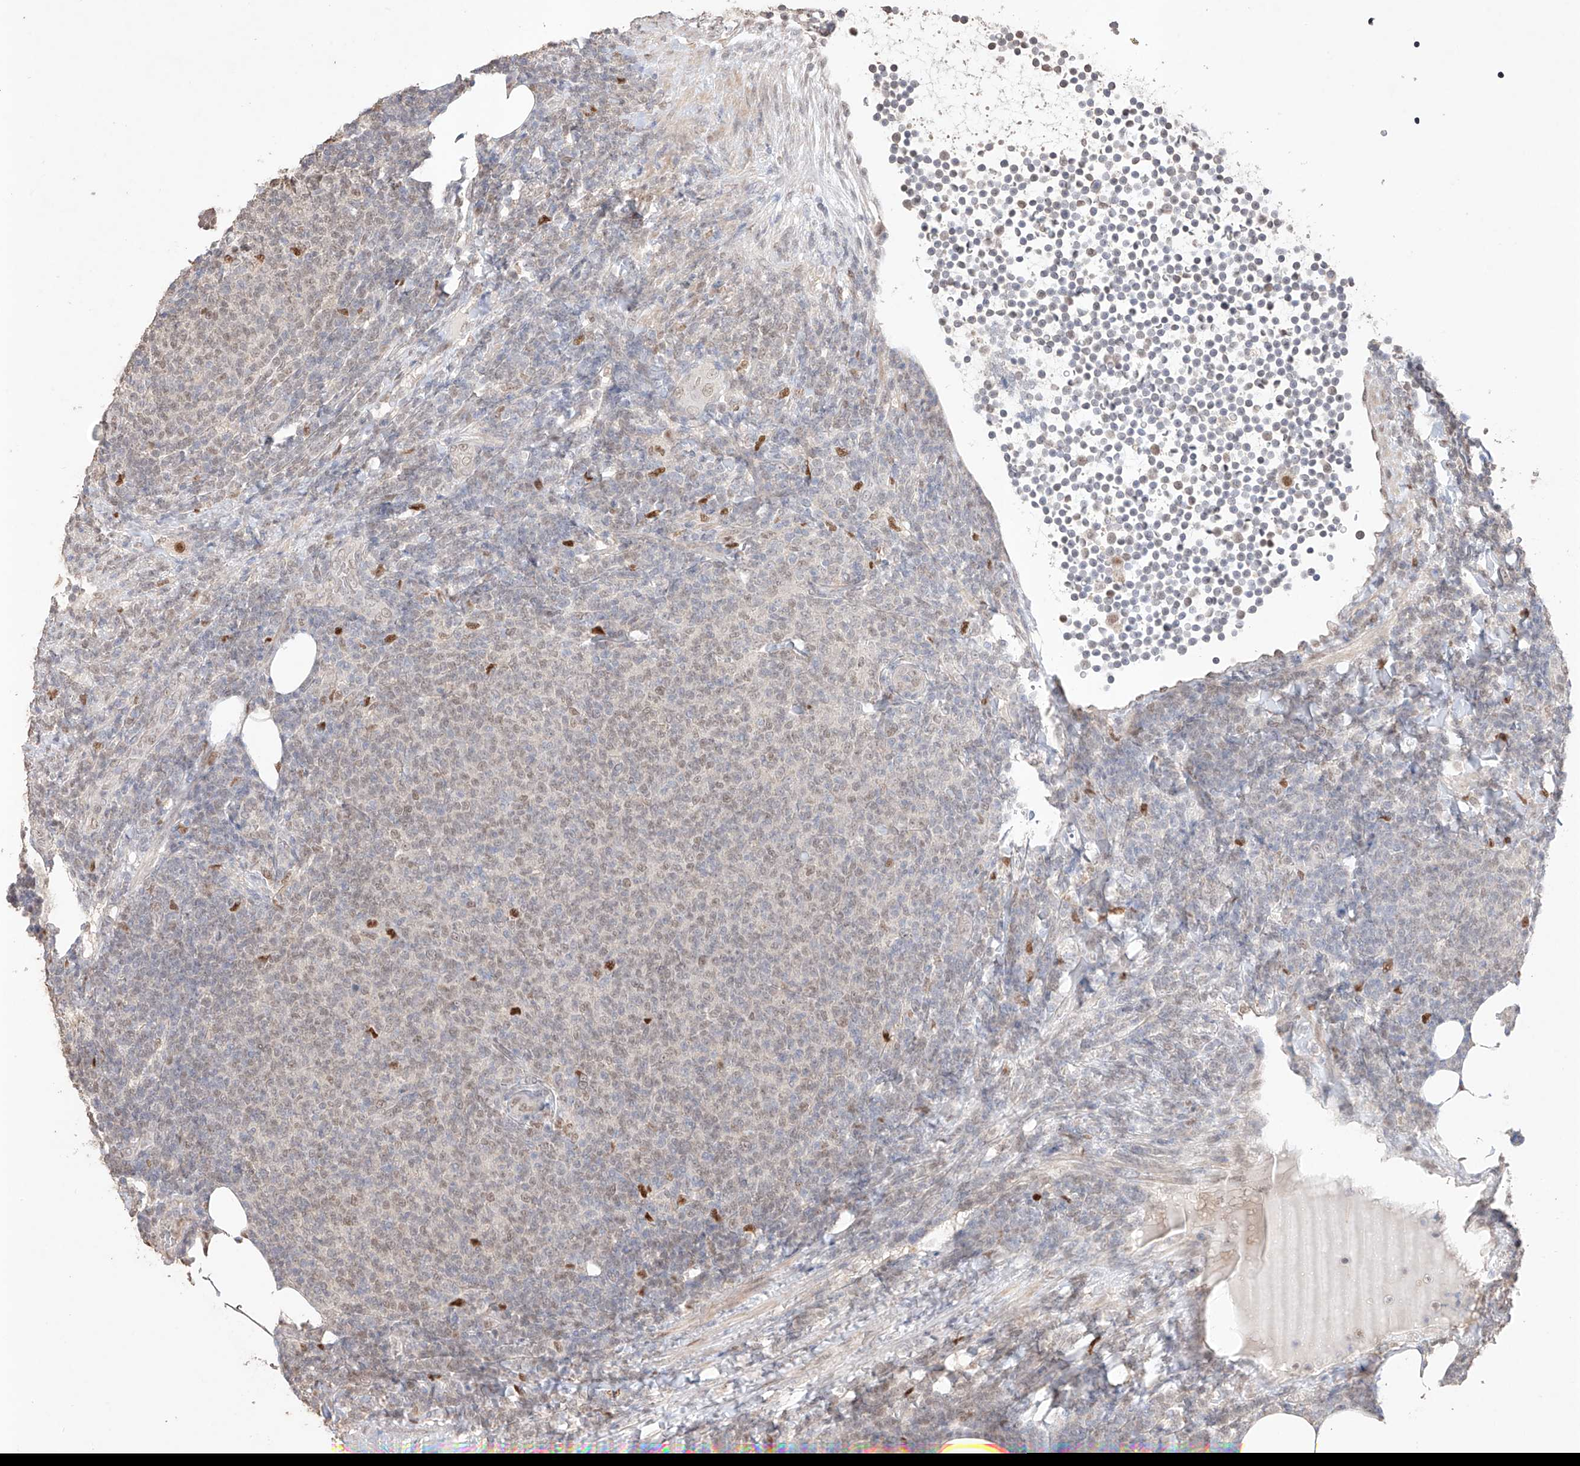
{"staining": {"intensity": "weak", "quantity": "25%-75%", "location": "nuclear"}, "tissue": "lymphoma", "cell_type": "Tumor cells", "image_type": "cancer", "snomed": [{"axis": "morphology", "description": "Malignant lymphoma, non-Hodgkin's type, Low grade"}, {"axis": "topography", "description": "Lymph node"}], "caption": "A photomicrograph showing weak nuclear expression in approximately 25%-75% of tumor cells in lymphoma, as visualized by brown immunohistochemical staining.", "gene": "APIP", "patient": {"sex": "male", "age": 66}}